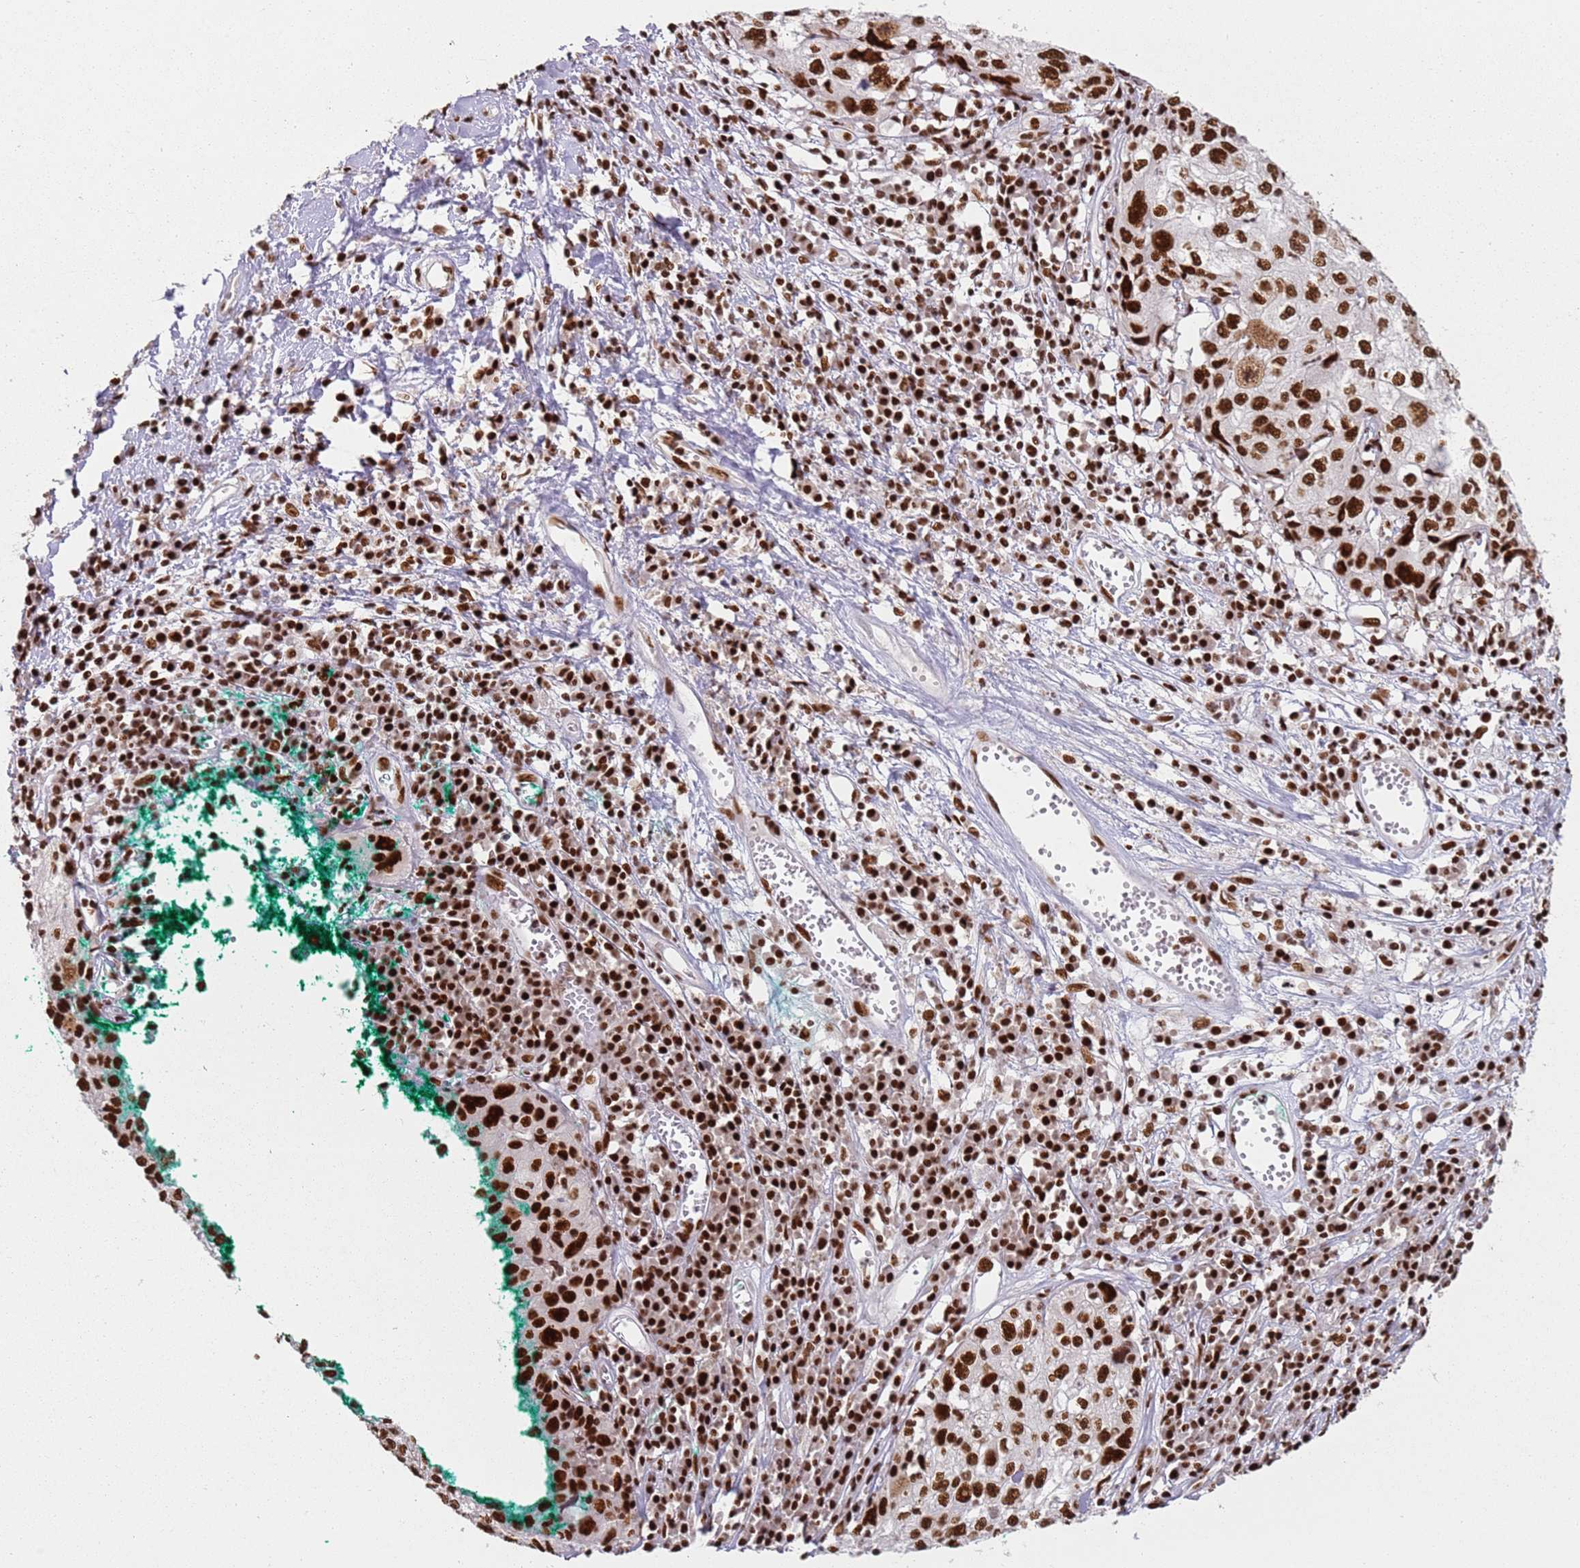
{"staining": {"intensity": "strong", "quantity": ">75%", "location": "nuclear"}, "tissue": "cervical cancer", "cell_type": "Tumor cells", "image_type": "cancer", "snomed": [{"axis": "morphology", "description": "Squamous cell carcinoma, NOS"}, {"axis": "topography", "description": "Cervix"}], "caption": "The immunohistochemical stain labels strong nuclear expression in tumor cells of cervical cancer tissue. (Stains: DAB (3,3'-diaminobenzidine) in brown, nuclei in blue, Microscopy: brightfield microscopy at high magnification).", "gene": "TENT4A", "patient": {"sex": "female", "age": 57}}